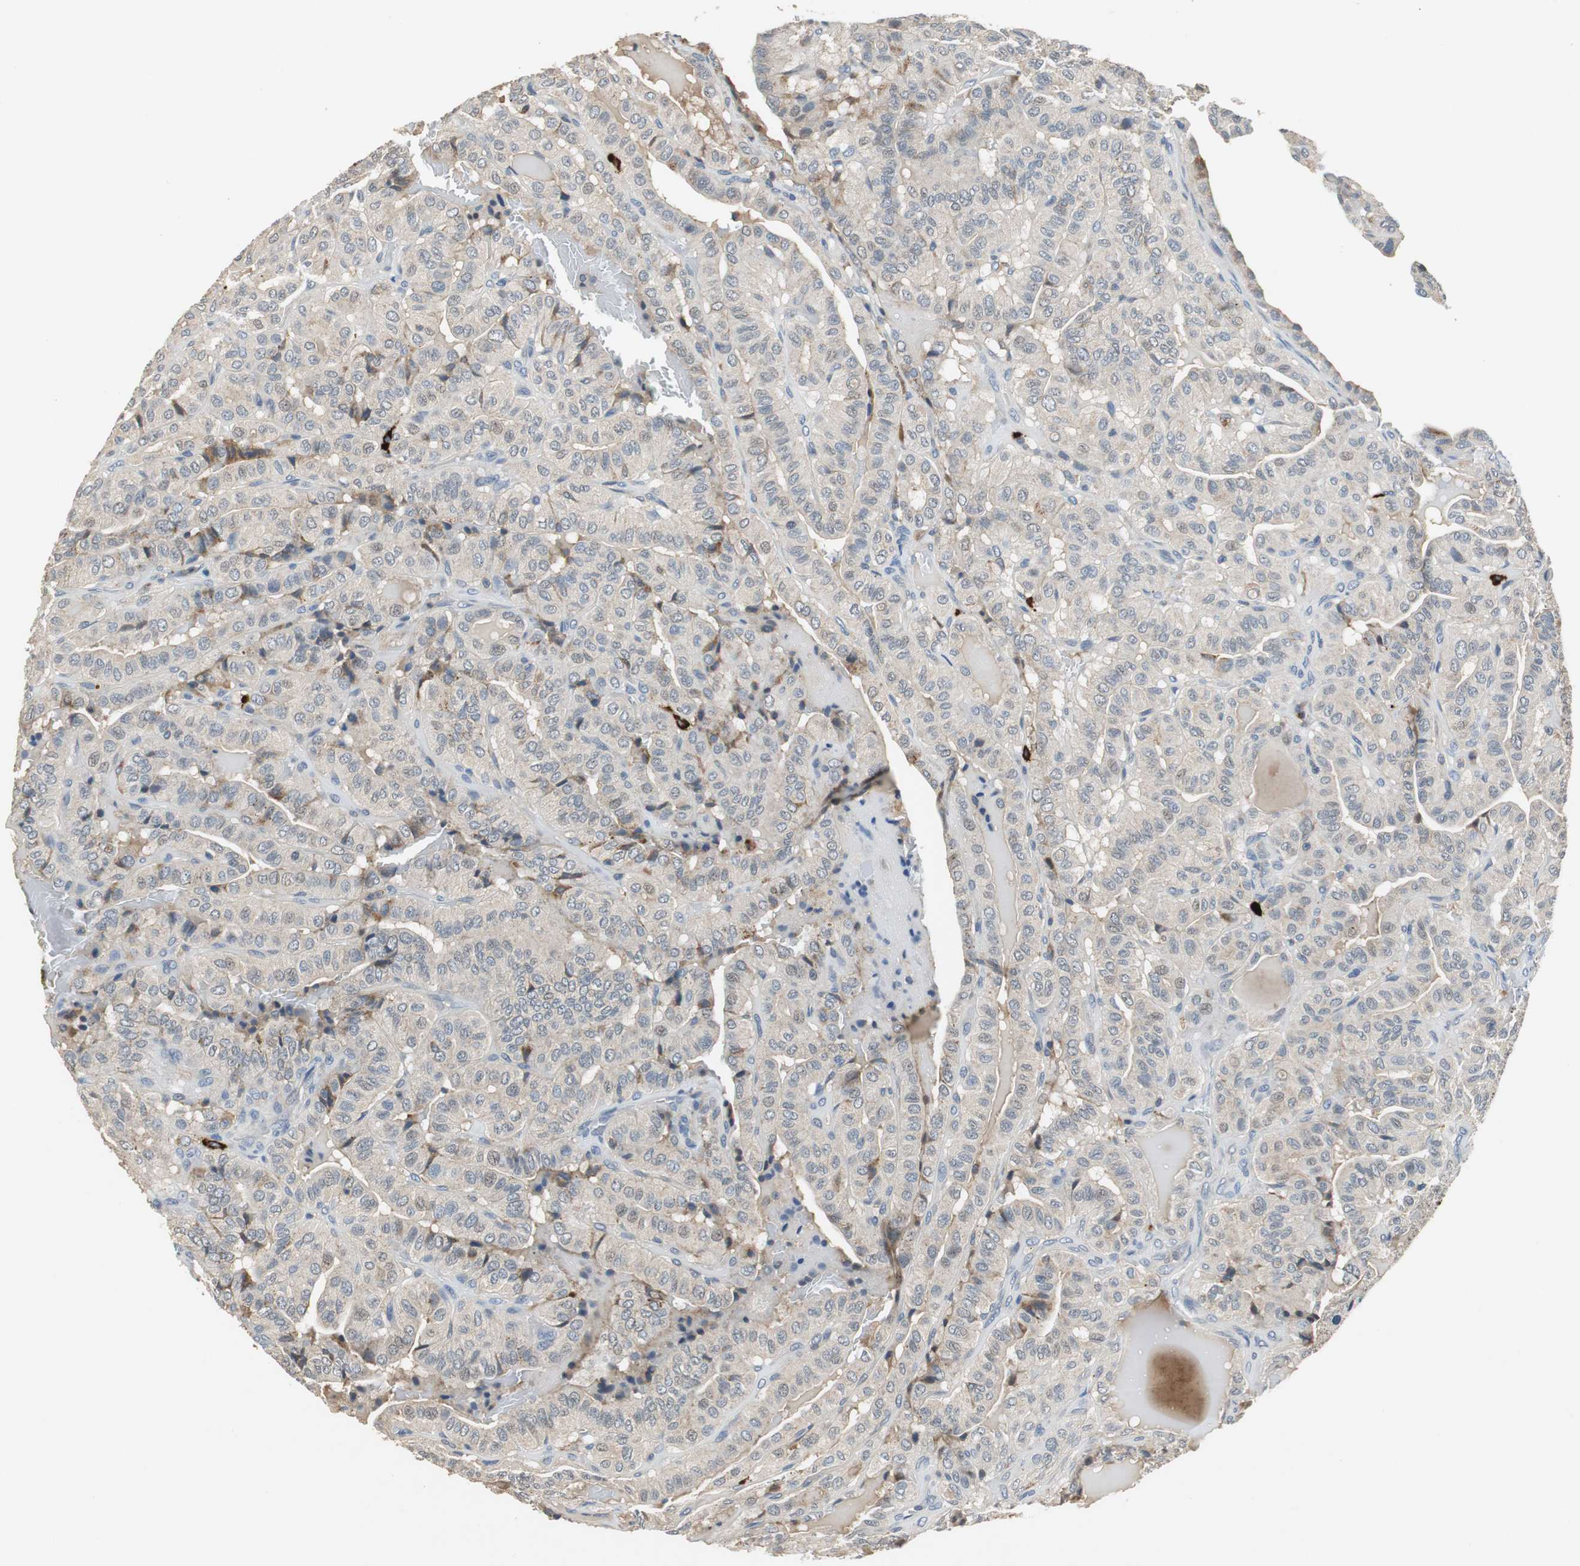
{"staining": {"intensity": "weak", "quantity": "<25%", "location": "cytoplasmic/membranous"}, "tissue": "thyroid cancer", "cell_type": "Tumor cells", "image_type": "cancer", "snomed": [{"axis": "morphology", "description": "Papillary adenocarcinoma, NOS"}, {"axis": "topography", "description": "Thyroid gland"}], "caption": "Immunohistochemistry (IHC) histopathology image of thyroid papillary adenocarcinoma stained for a protein (brown), which shows no expression in tumor cells. (DAB (3,3'-diaminobenzidine) IHC visualized using brightfield microscopy, high magnification).", "gene": "SLC19A2", "patient": {"sex": "male", "age": 77}}